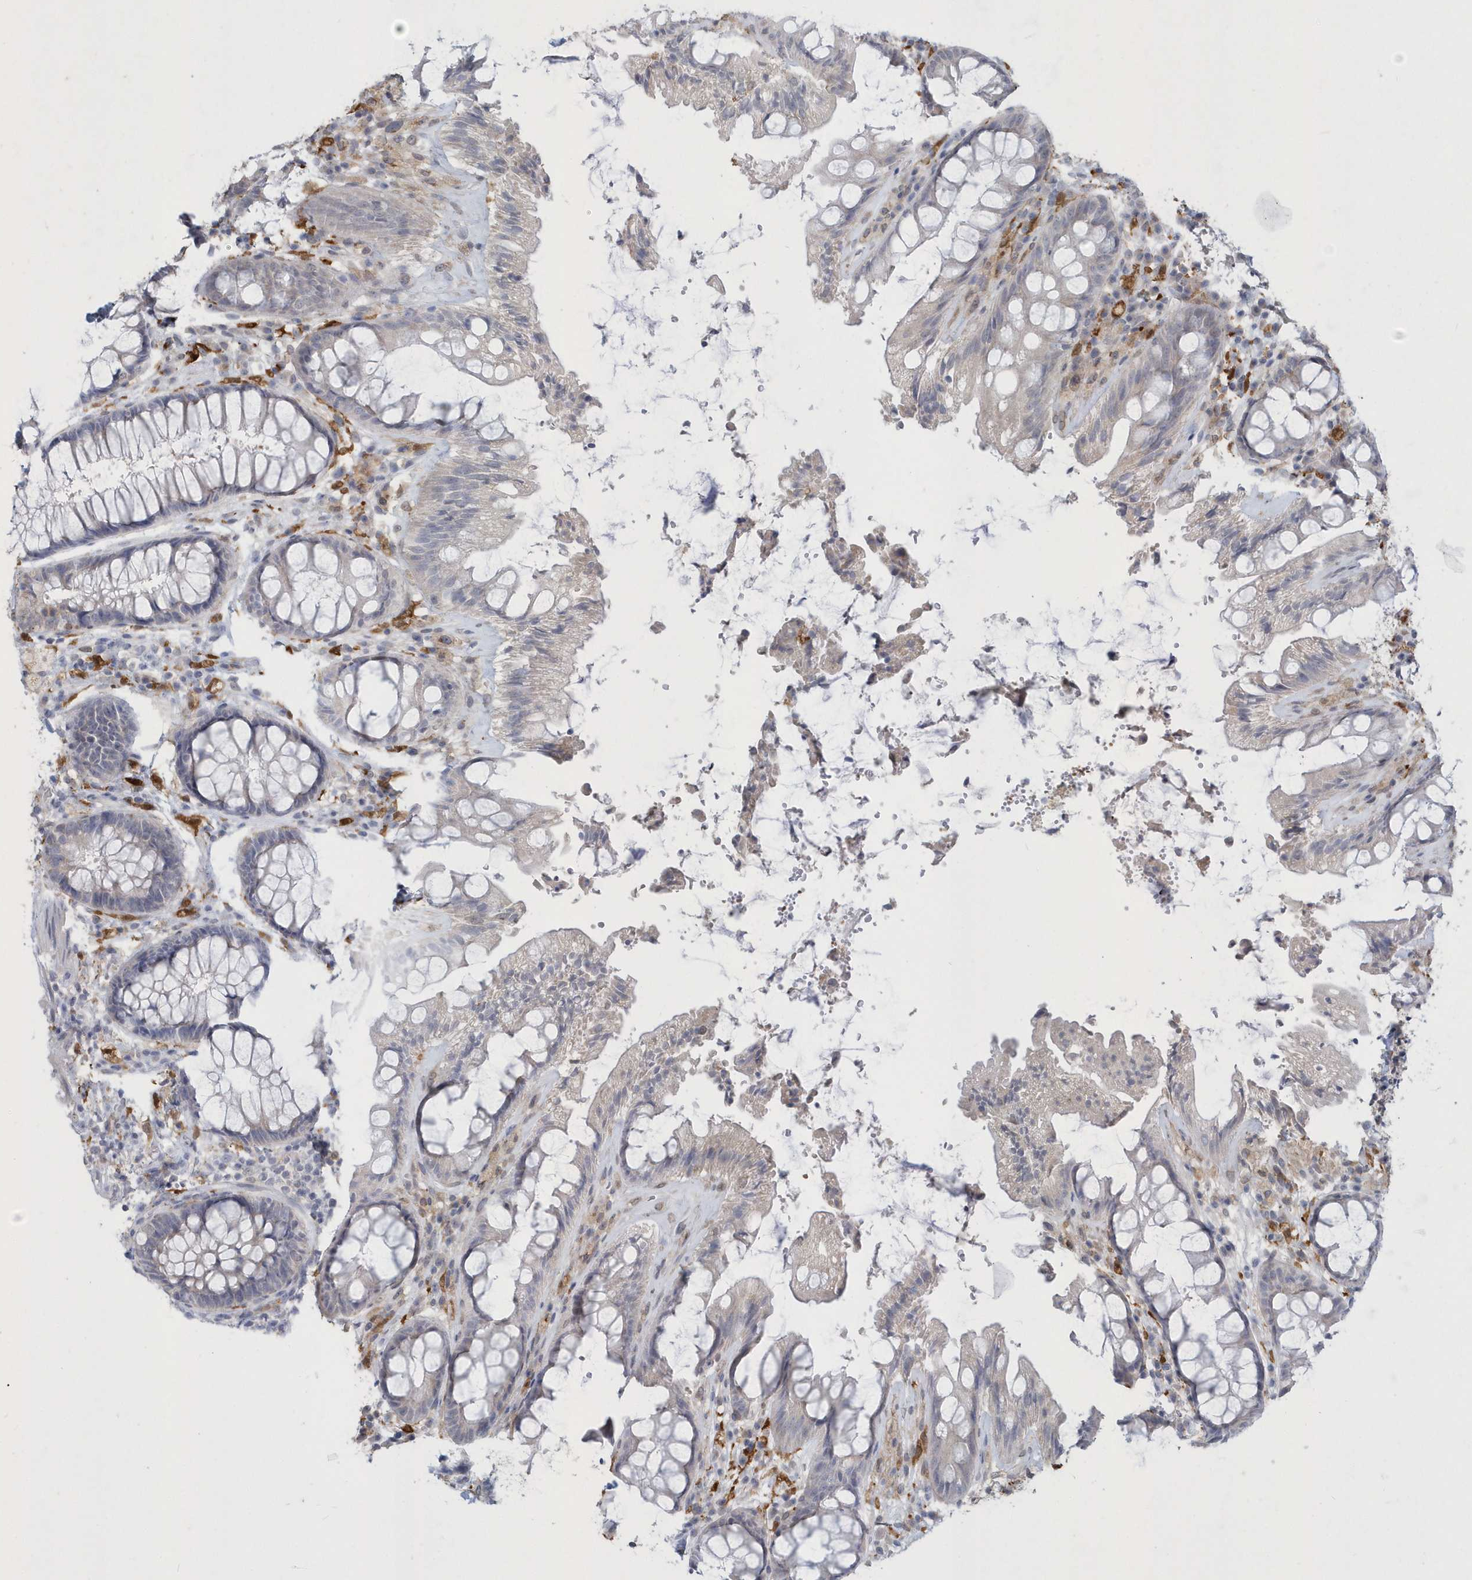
{"staining": {"intensity": "negative", "quantity": "none", "location": "none"}, "tissue": "rectum", "cell_type": "Glandular cells", "image_type": "normal", "snomed": [{"axis": "morphology", "description": "Normal tissue, NOS"}, {"axis": "topography", "description": "Rectum"}], "caption": "DAB (3,3'-diaminobenzidine) immunohistochemical staining of unremarkable human rectum reveals no significant staining in glandular cells. Nuclei are stained in blue.", "gene": "TSPEAR", "patient": {"sex": "female", "age": 46}}